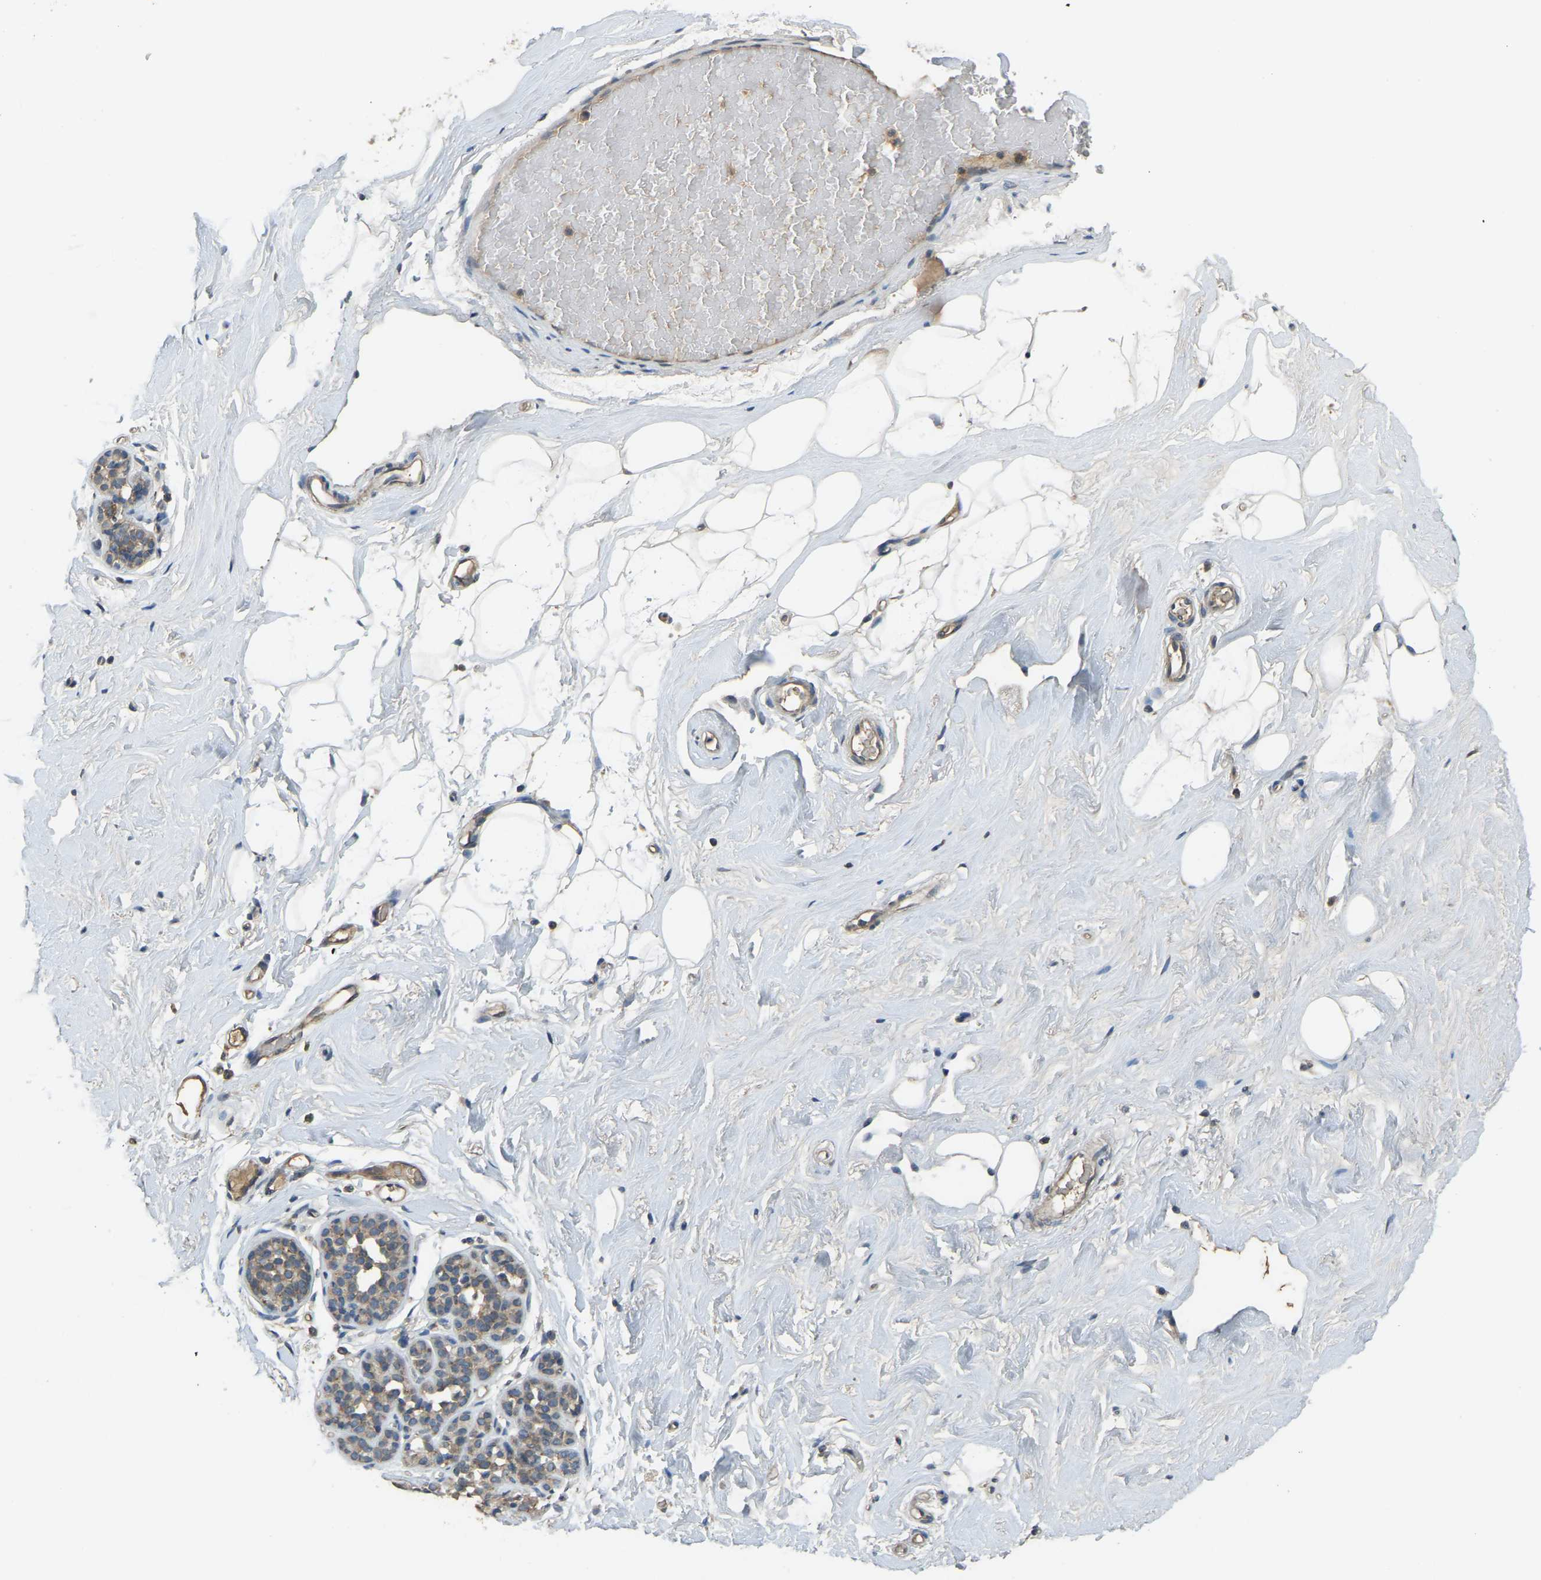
{"staining": {"intensity": "negative", "quantity": "none", "location": "none"}, "tissue": "breast", "cell_type": "Adipocytes", "image_type": "normal", "snomed": [{"axis": "morphology", "description": "Normal tissue, NOS"}, {"axis": "topography", "description": "Breast"}], "caption": "Breast was stained to show a protein in brown. There is no significant positivity in adipocytes. (DAB (3,3'-diaminobenzidine) immunohistochemistry visualized using brightfield microscopy, high magnification).", "gene": "AIMP1", "patient": {"sex": "female", "age": 75}}